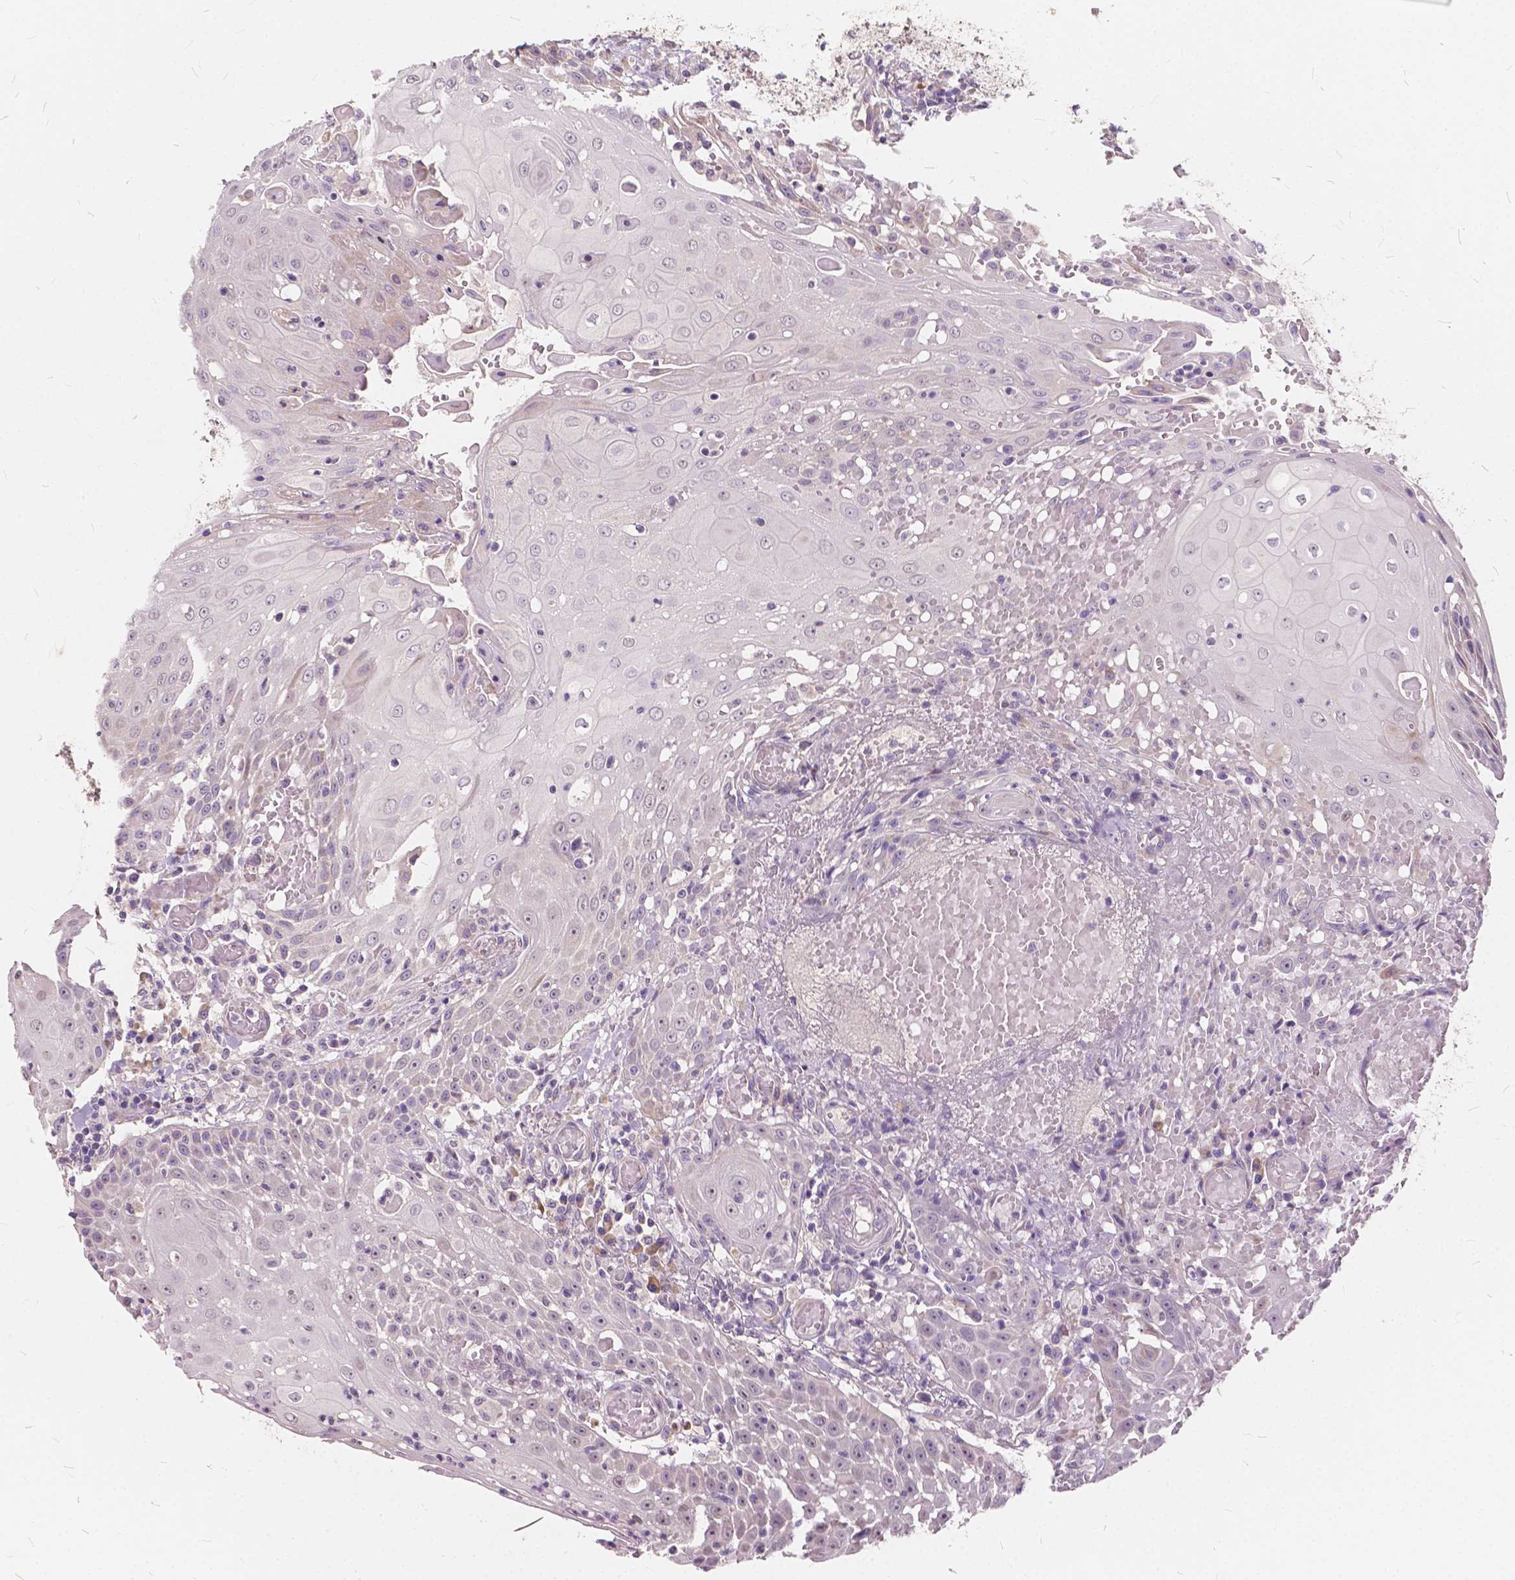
{"staining": {"intensity": "negative", "quantity": "none", "location": "none"}, "tissue": "head and neck cancer", "cell_type": "Tumor cells", "image_type": "cancer", "snomed": [{"axis": "morphology", "description": "Normal tissue, NOS"}, {"axis": "morphology", "description": "Squamous cell carcinoma, NOS"}, {"axis": "topography", "description": "Oral tissue"}, {"axis": "topography", "description": "Head-Neck"}], "caption": "The immunohistochemistry (IHC) micrograph has no significant positivity in tumor cells of head and neck squamous cell carcinoma tissue. The staining is performed using DAB brown chromogen with nuclei counter-stained in using hematoxylin.", "gene": "SLC7A8", "patient": {"sex": "female", "age": 55}}